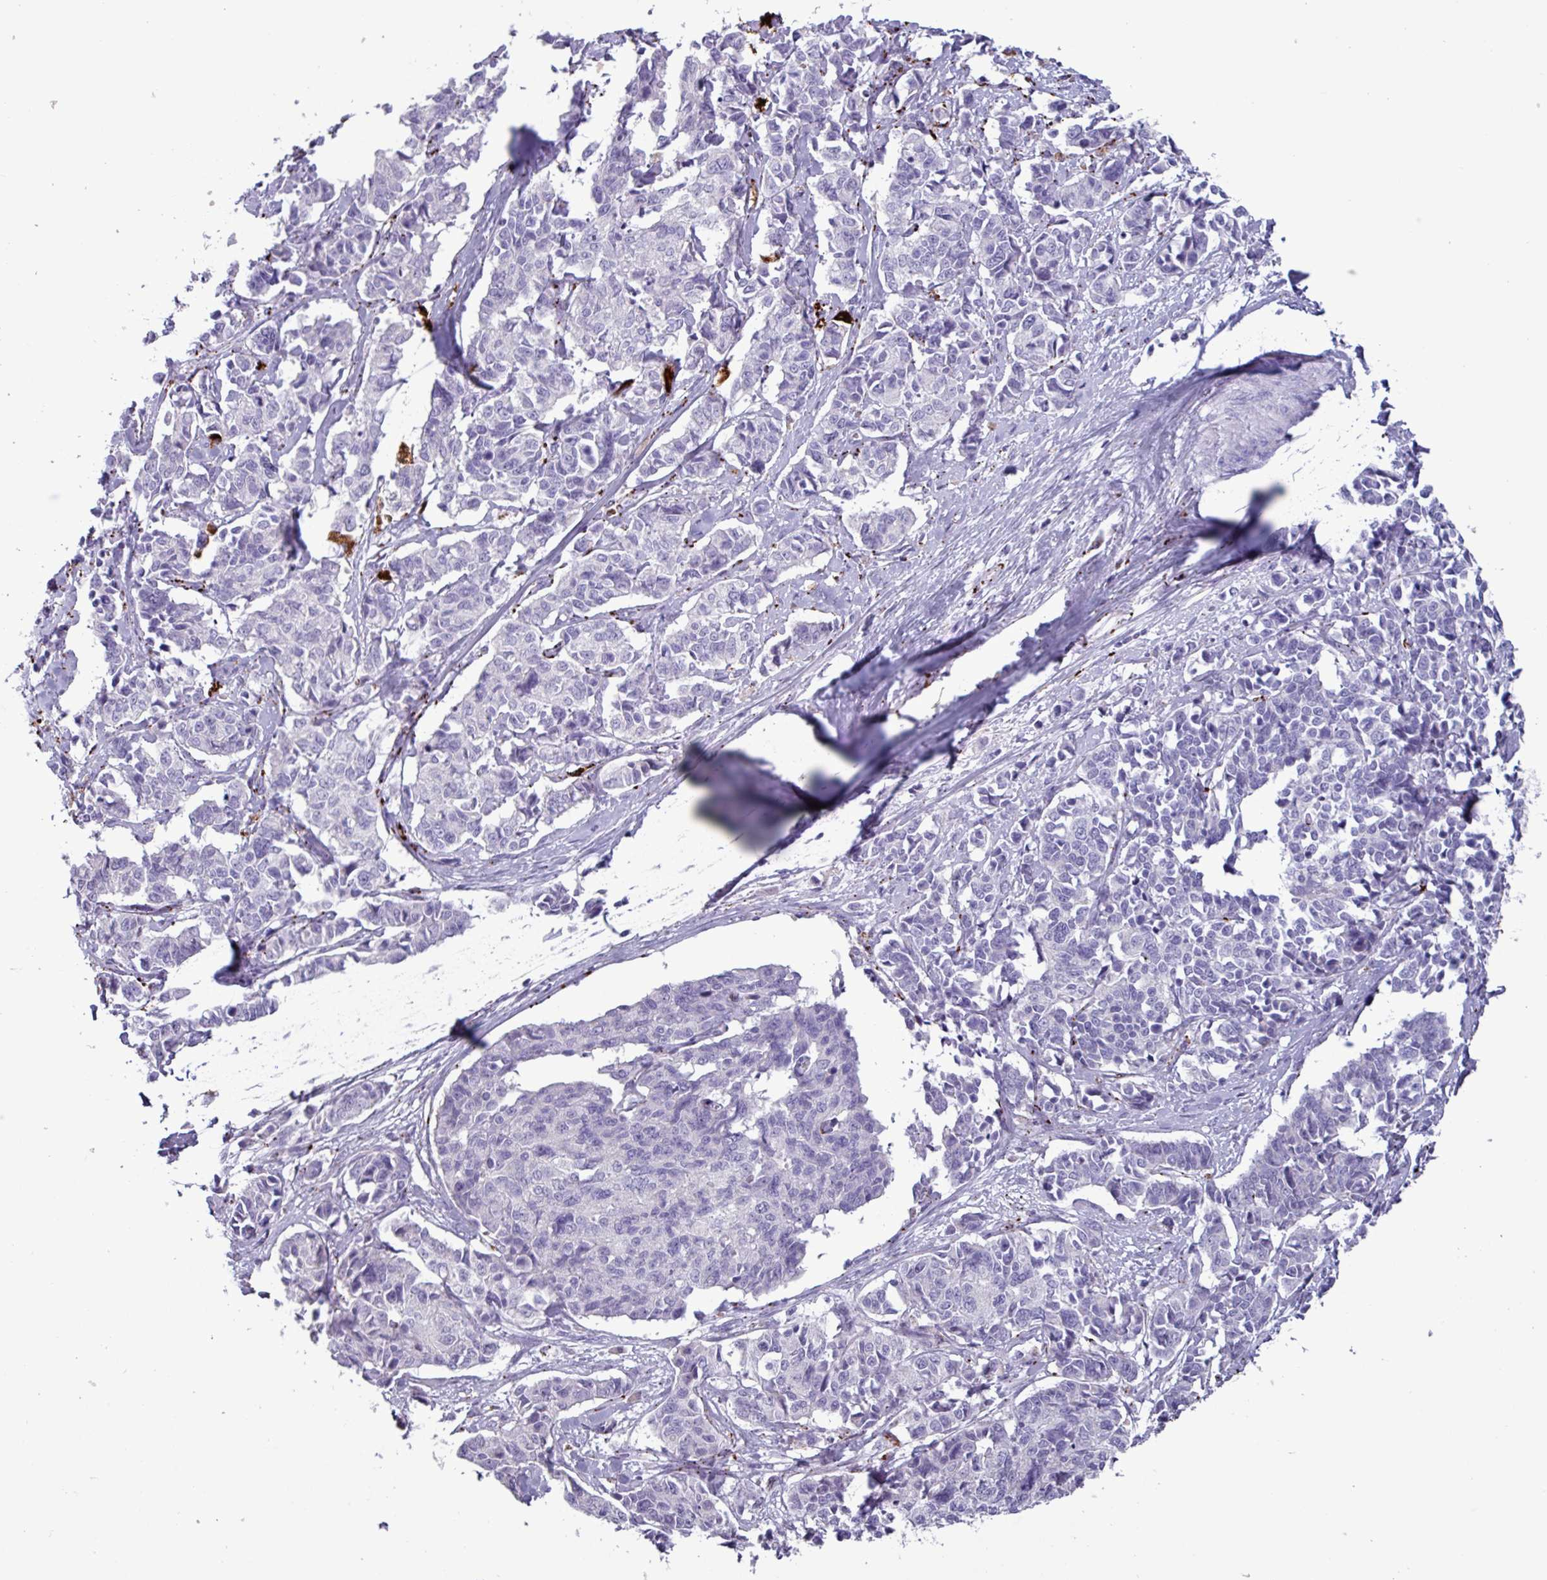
{"staining": {"intensity": "negative", "quantity": "none", "location": "none"}, "tissue": "cervical cancer", "cell_type": "Tumor cells", "image_type": "cancer", "snomed": [{"axis": "morphology", "description": "Normal tissue, NOS"}, {"axis": "morphology", "description": "Squamous cell carcinoma, NOS"}, {"axis": "topography", "description": "Cervix"}], "caption": "Immunohistochemical staining of cervical cancer (squamous cell carcinoma) shows no significant expression in tumor cells.", "gene": "PLIN2", "patient": {"sex": "female", "age": 35}}